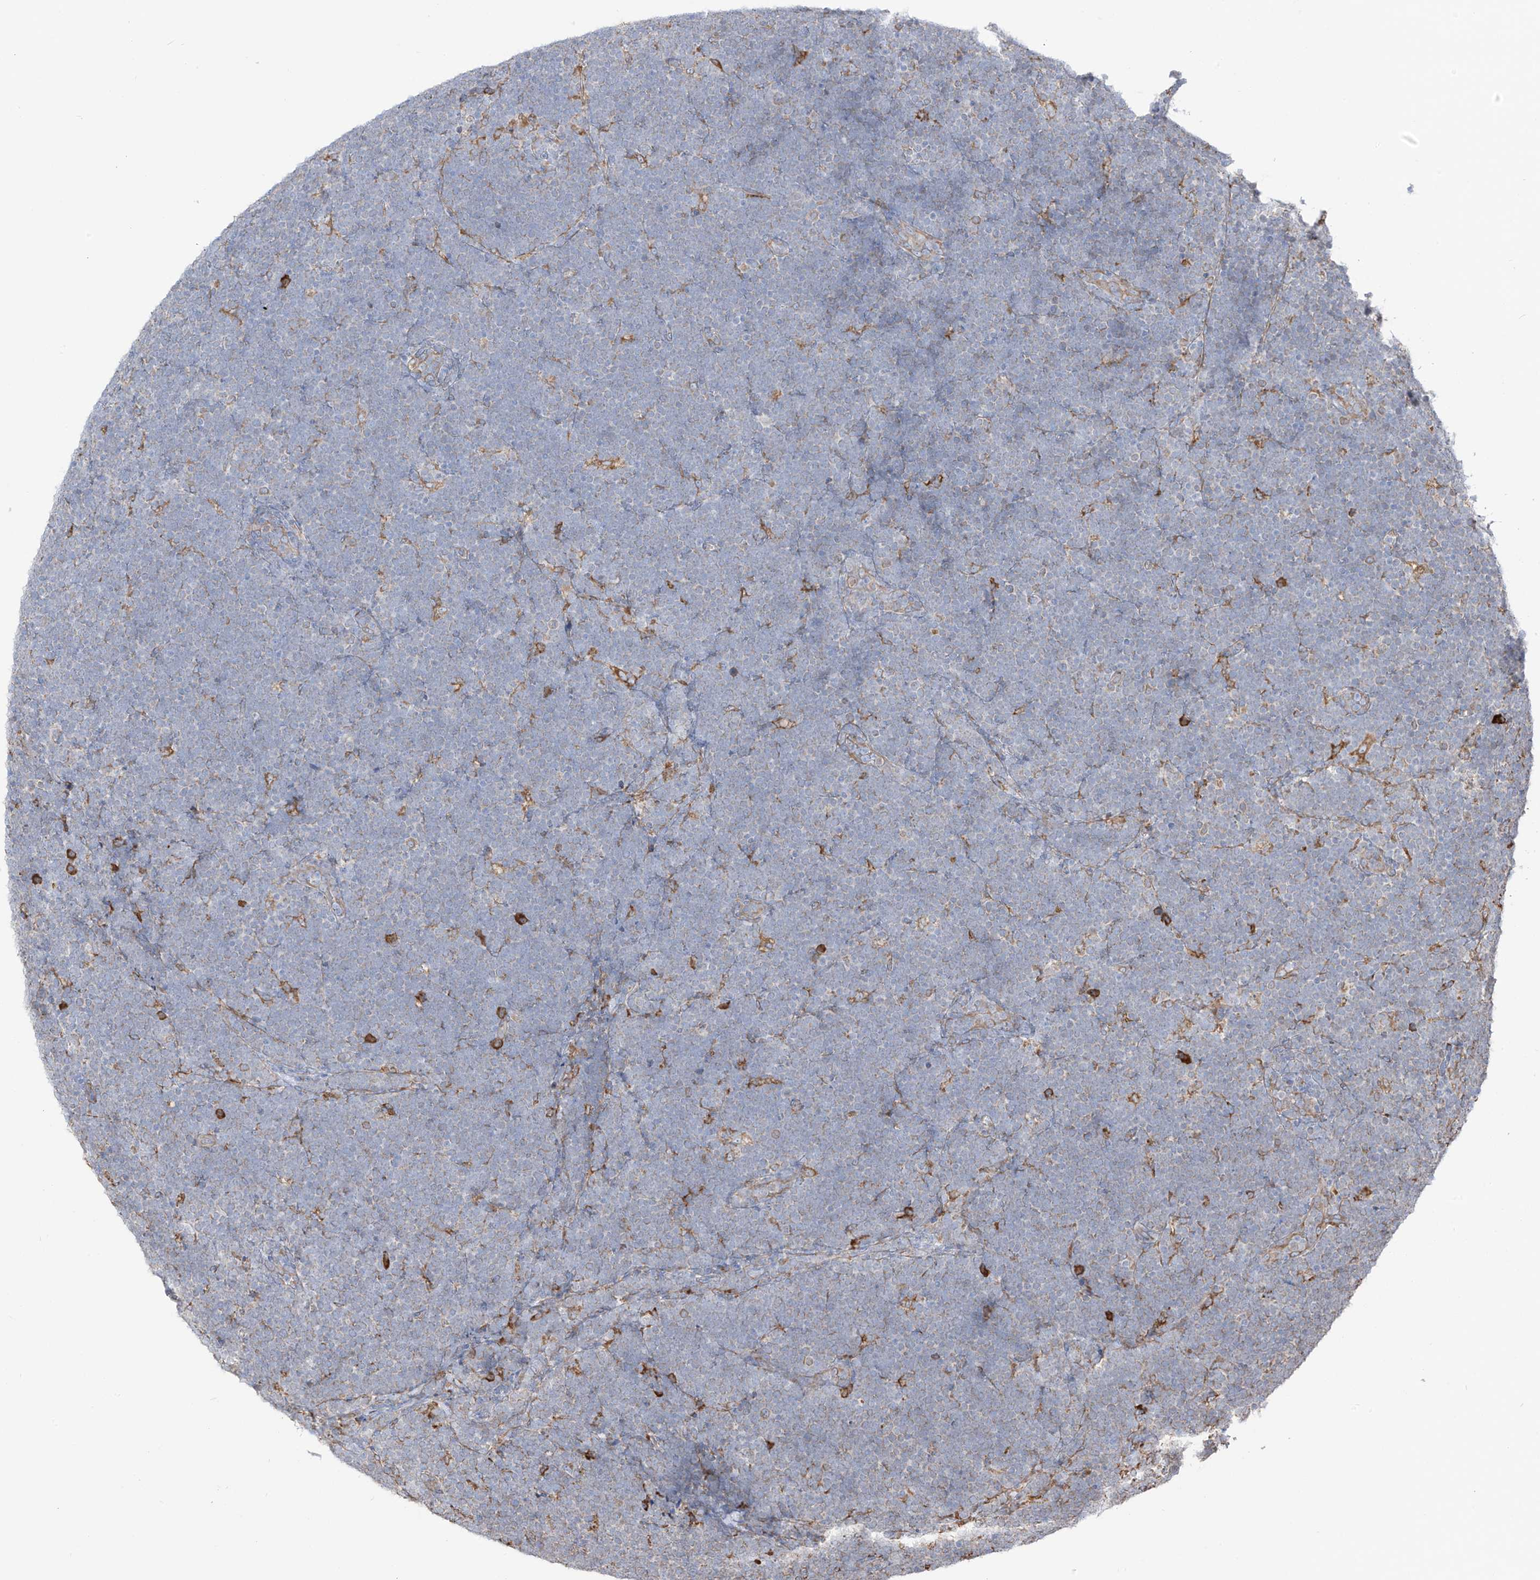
{"staining": {"intensity": "negative", "quantity": "none", "location": "none"}, "tissue": "lymphoma", "cell_type": "Tumor cells", "image_type": "cancer", "snomed": [{"axis": "morphology", "description": "Malignant lymphoma, non-Hodgkin's type, High grade"}, {"axis": "topography", "description": "Lymph node"}], "caption": "Immunohistochemistry (IHC) photomicrograph of human malignant lymphoma, non-Hodgkin's type (high-grade) stained for a protein (brown), which displays no staining in tumor cells.", "gene": "PDIA6", "patient": {"sex": "male", "age": 13}}